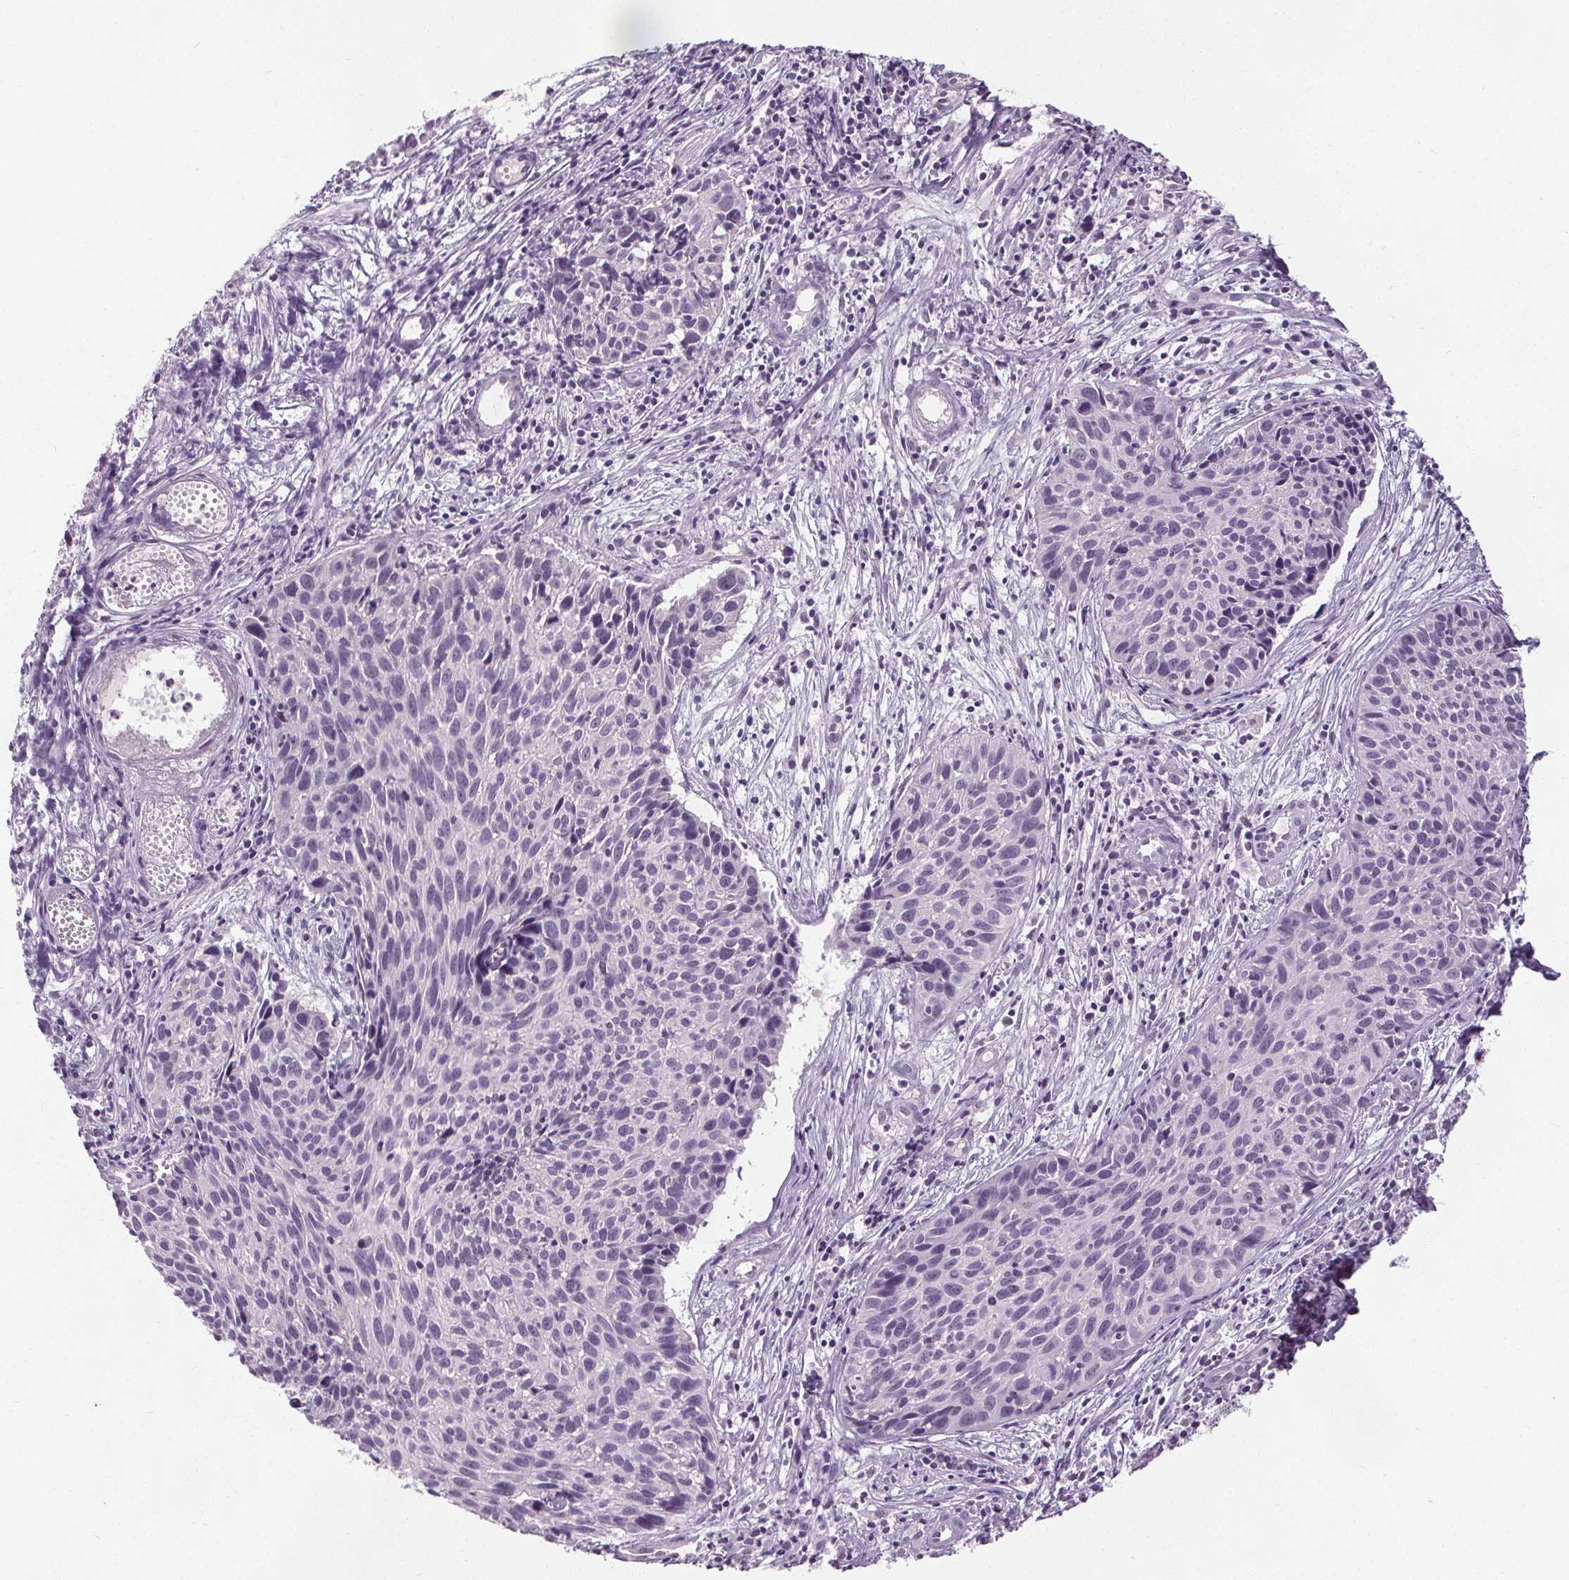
{"staining": {"intensity": "negative", "quantity": "none", "location": "none"}, "tissue": "cervical cancer", "cell_type": "Tumor cells", "image_type": "cancer", "snomed": [{"axis": "morphology", "description": "Squamous cell carcinoma, NOS"}, {"axis": "topography", "description": "Cervix"}], "caption": "The immunohistochemistry (IHC) histopathology image has no significant positivity in tumor cells of squamous cell carcinoma (cervical) tissue. (DAB (3,3'-diaminobenzidine) immunohistochemistry (IHC) visualized using brightfield microscopy, high magnification).", "gene": "SLC2A9", "patient": {"sex": "female", "age": 30}}